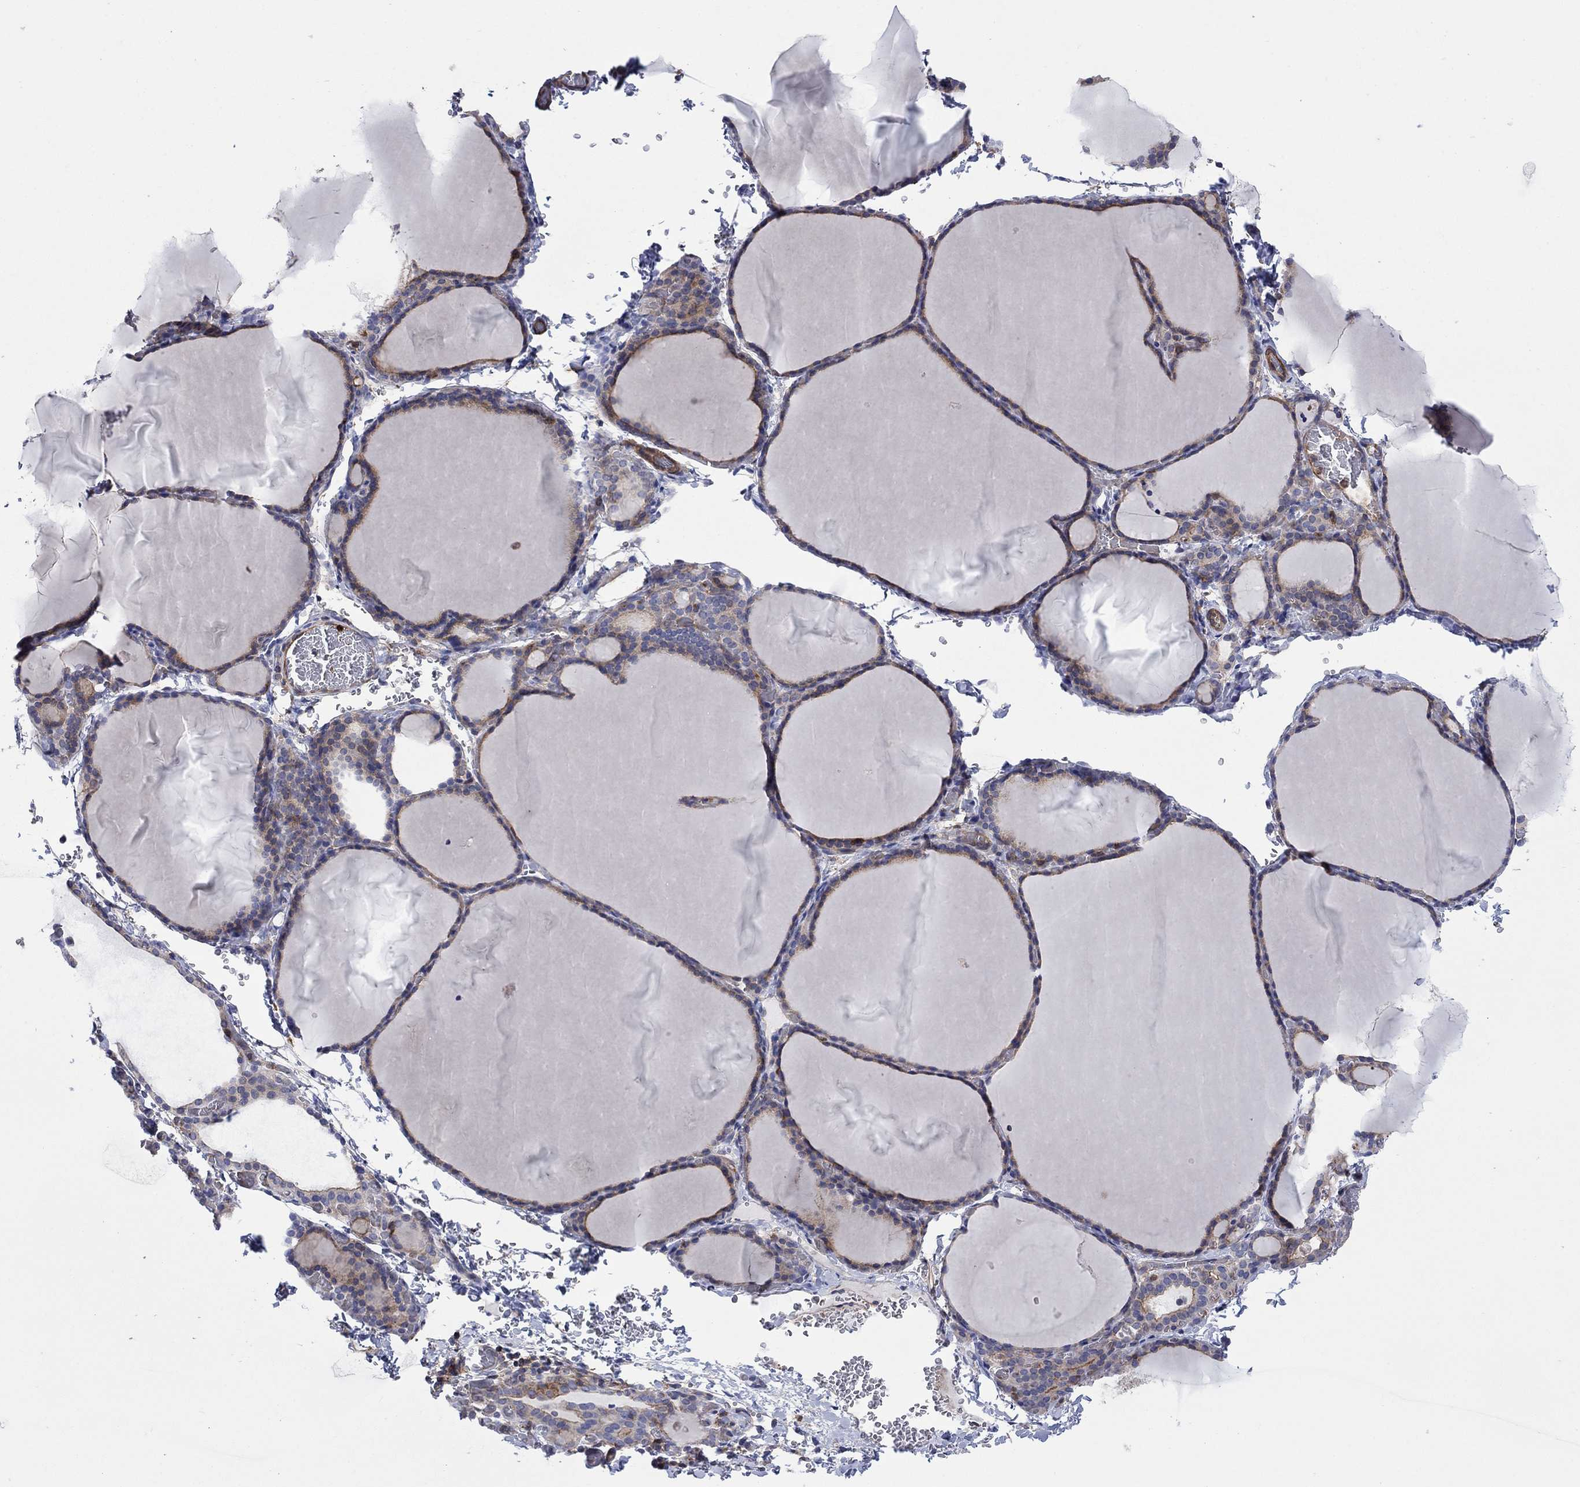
{"staining": {"intensity": "weak", "quantity": ">75%", "location": "cytoplasmic/membranous"}, "tissue": "thyroid gland", "cell_type": "Glandular cells", "image_type": "normal", "snomed": [{"axis": "morphology", "description": "Normal tissue, NOS"}, {"axis": "morphology", "description": "Hyperplasia, NOS"}, {"axis": "topography", "description": "Thyroid gland"}], "caption": "Weak cytoplasmic/membranous expression for a protein is identified in approximately >75% of glandular cells of benign thyroid gland using immunohistochemistry (IHC).", "gene": "PAG1", "patient": {"sex": "female", "age": 27}}